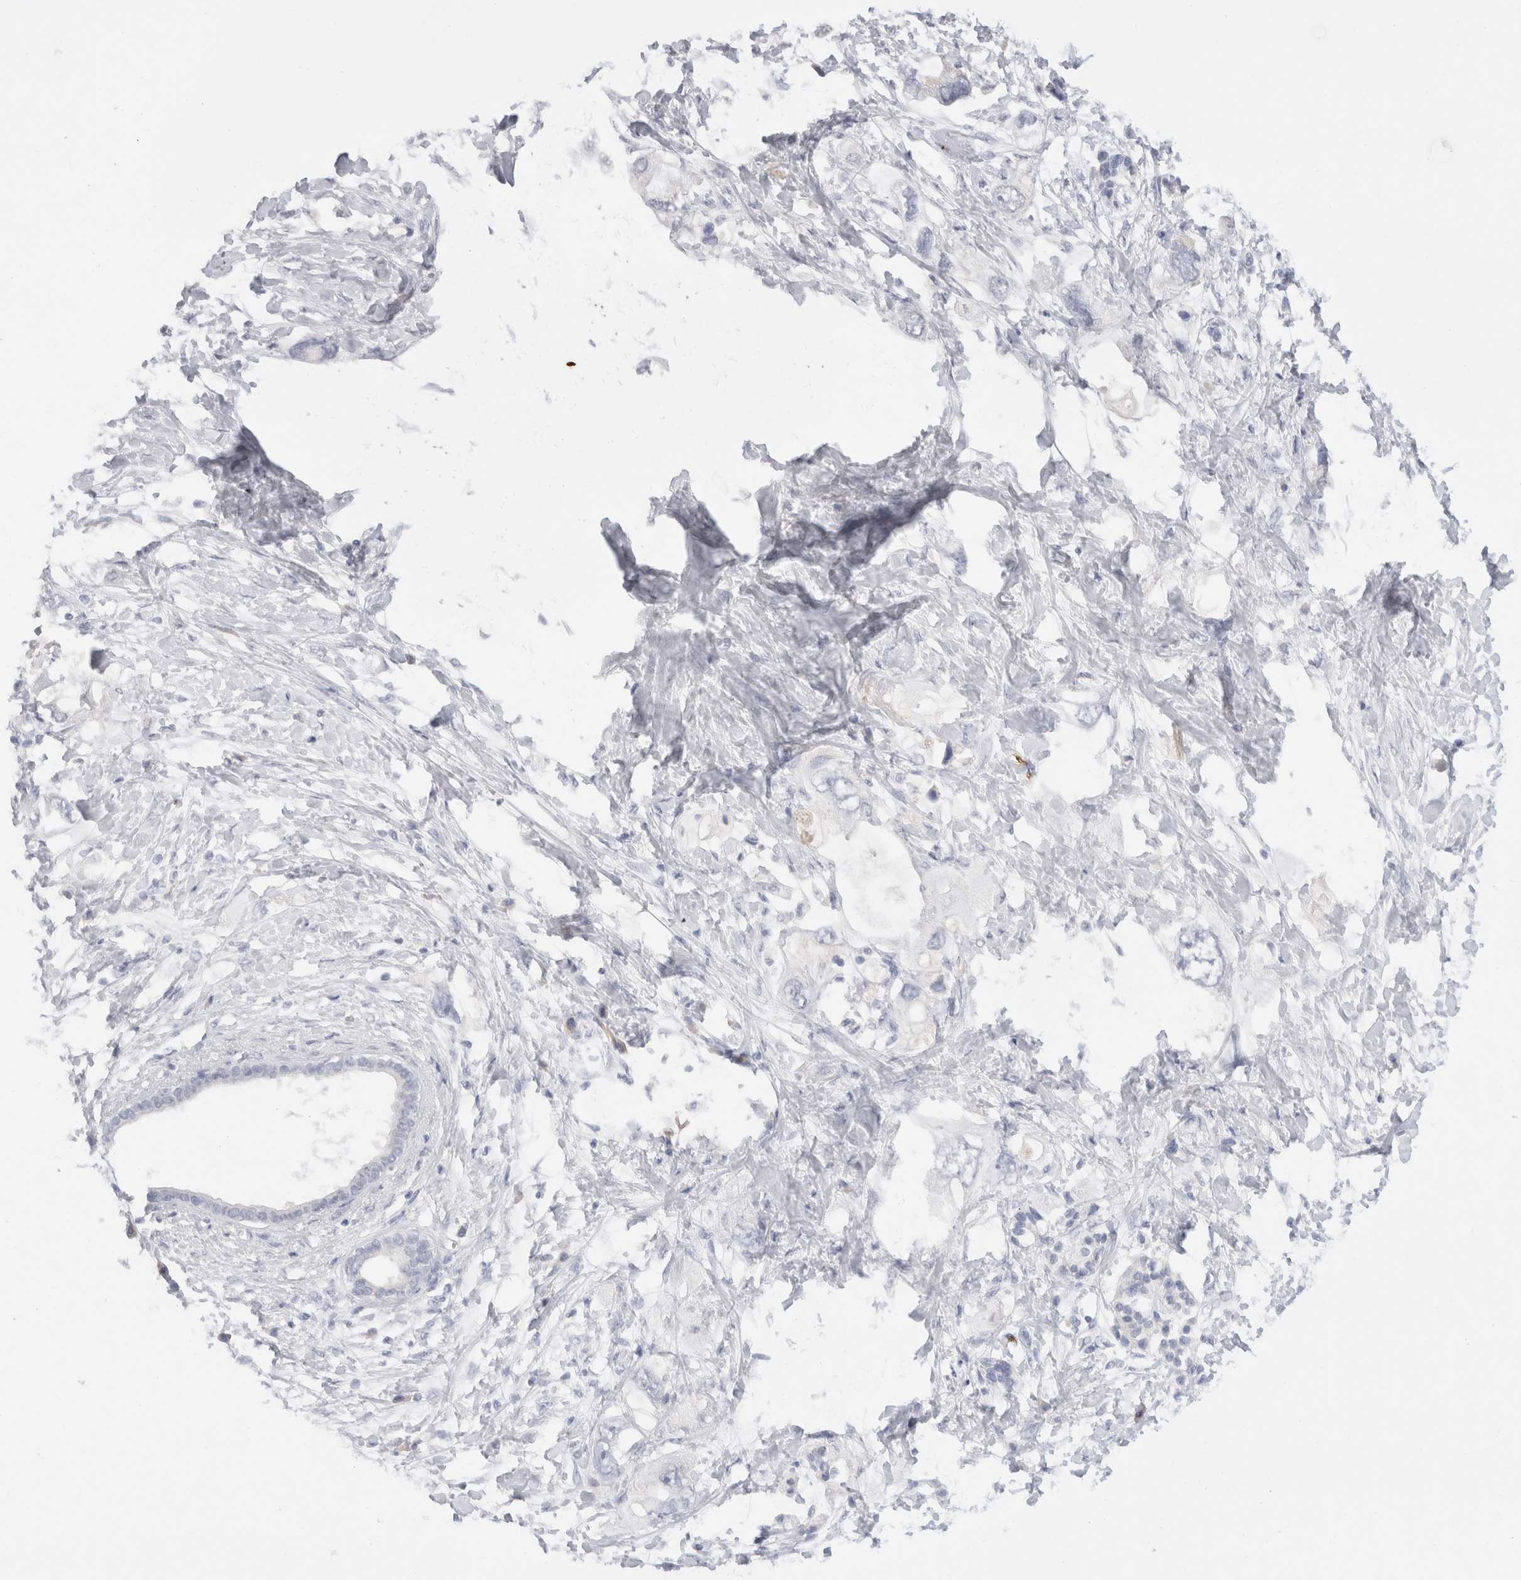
{"staining": {"intensity": "negative", "quantity": "none", "location": "none"}, "tissue": "pancreatic cancer", "cell_type": "Tumor cells", "image_type": "cancer", "snomed": [{"axis": "morphology", "description": "Adenocarcinoma, NOS"}, {"axis": "topography", "description": "Pancreas"}], "caption": "Protein analysis of adenocarcinoma (pancreatic) displays no significant positivity in tumor cells. (DAB immunohistochemistry with hematoxylin counter stain).", "gene": "LAMP3", "patient": {"sex": "female", "age": 56}}